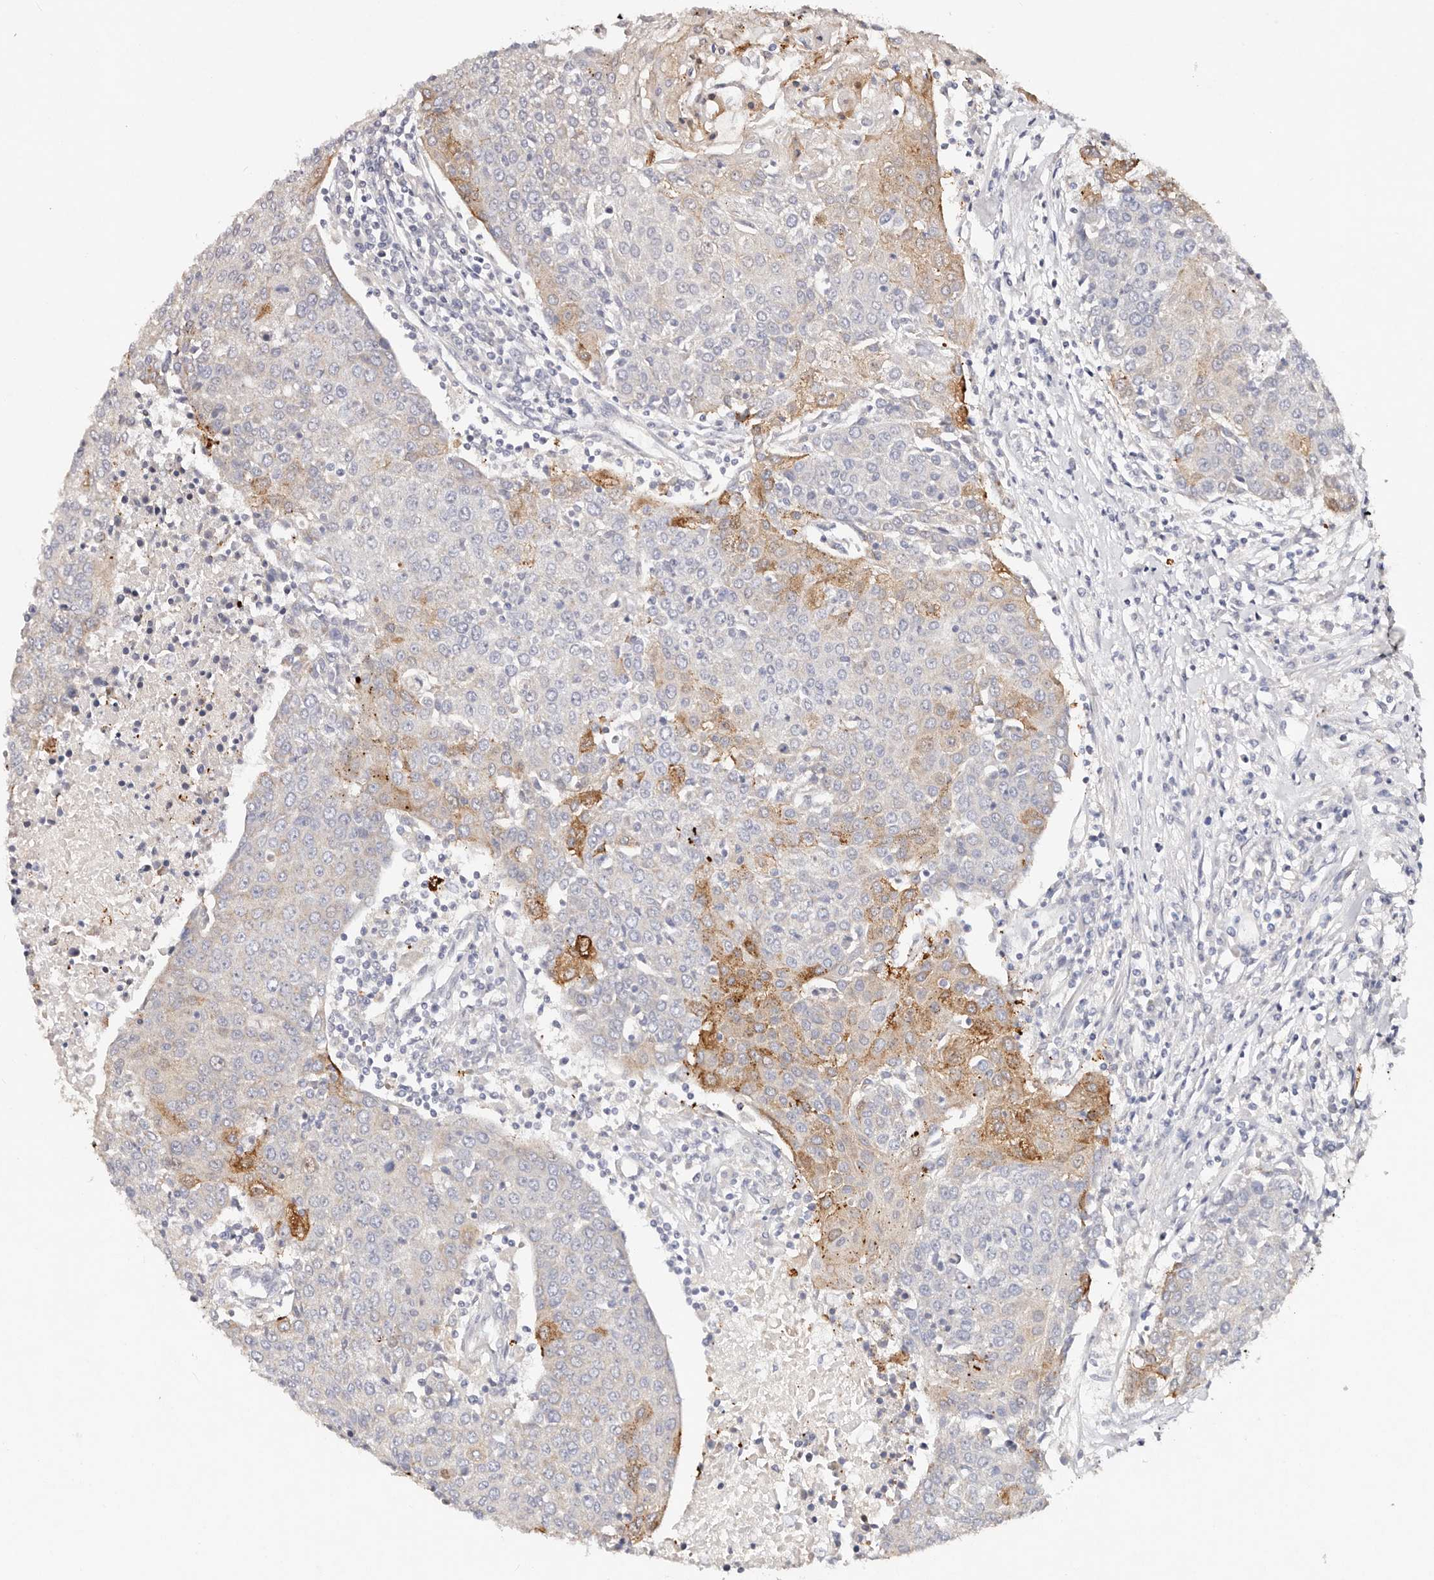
{"staining": {"intensity": "moderate", "quantity": "<25%", "location": "cytoplasmic/membranous"}, "tissue": "urothelial cancer", "cell_type": "Tumor cells", "image_type": "cancer", "snomed": [{"axis": "morphology", "description": "Urothelial carcinoma, High grade"}, {"axis": "topography", "description": "Urinary bladder"}], "caption": "Immunohistochemistry (DAB) staining of human urothelial cancer exhibits moderate cytoplasmic/membranous protein staining in approximately <25% of tumor cells.", "gene": "VIPAS39", "patient": {"sex": "female", "age": 85}}